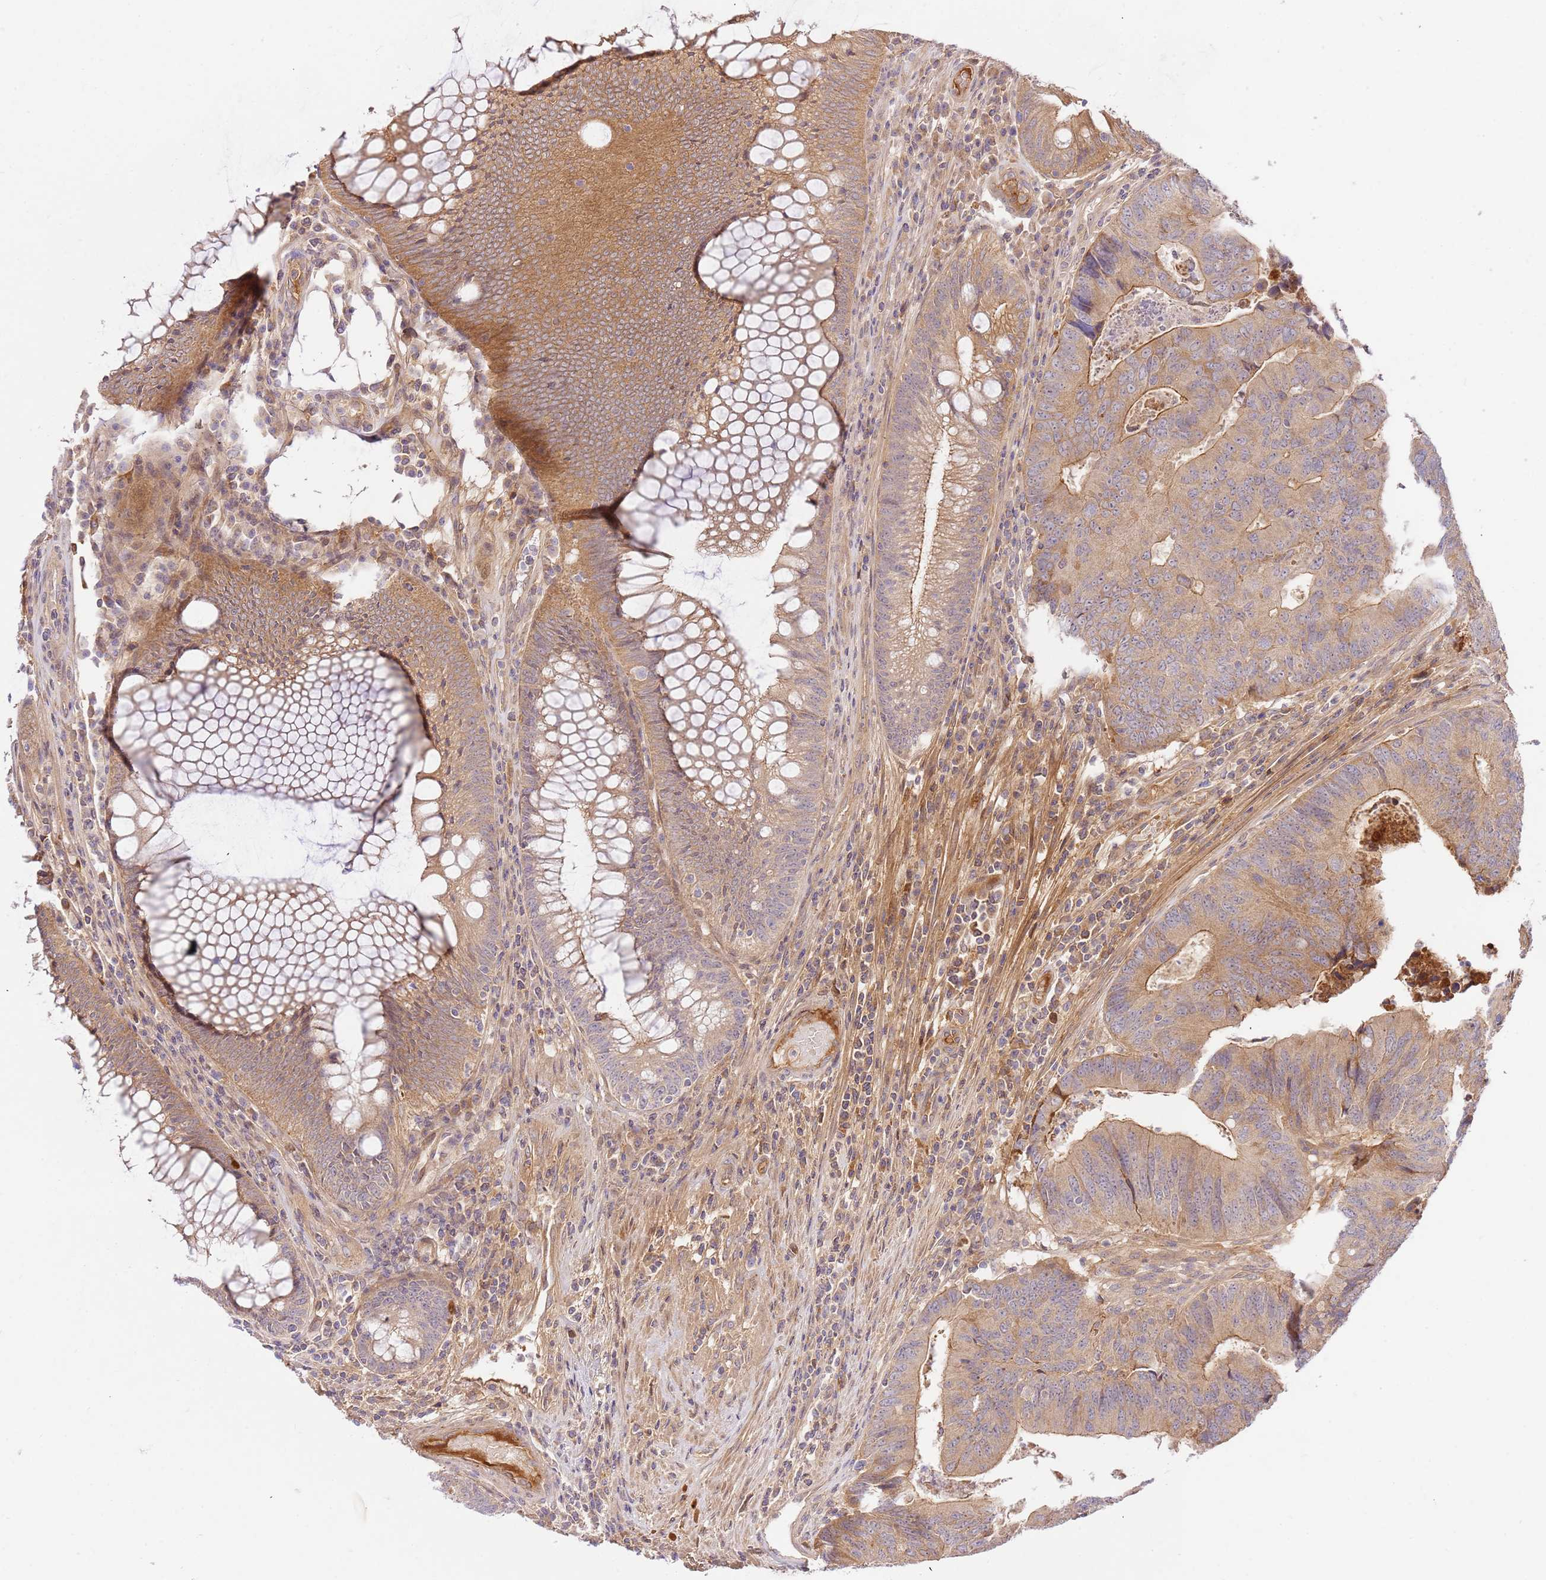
{"staining": {"intensity": "weak", "quantity": ">75%", "location": "cytoplasmic/membranous"}, "tissue": "colorectal cancer", "cell_type": "Tumor cells", "image_type": "cancer", "snomed": [{"axis": "morphology", "description": "Adenocarcinoma, NOS"}, {"axis": "topography", "description": "Colon"}], "caption": "Immunohistochemical staining of colorectal cancer exhibits weak cytoplasmic/membranous protein positivity in about >75% of tumor cells.", "gene": "C8G", "patient": {"sex": "female", "age": 67}}